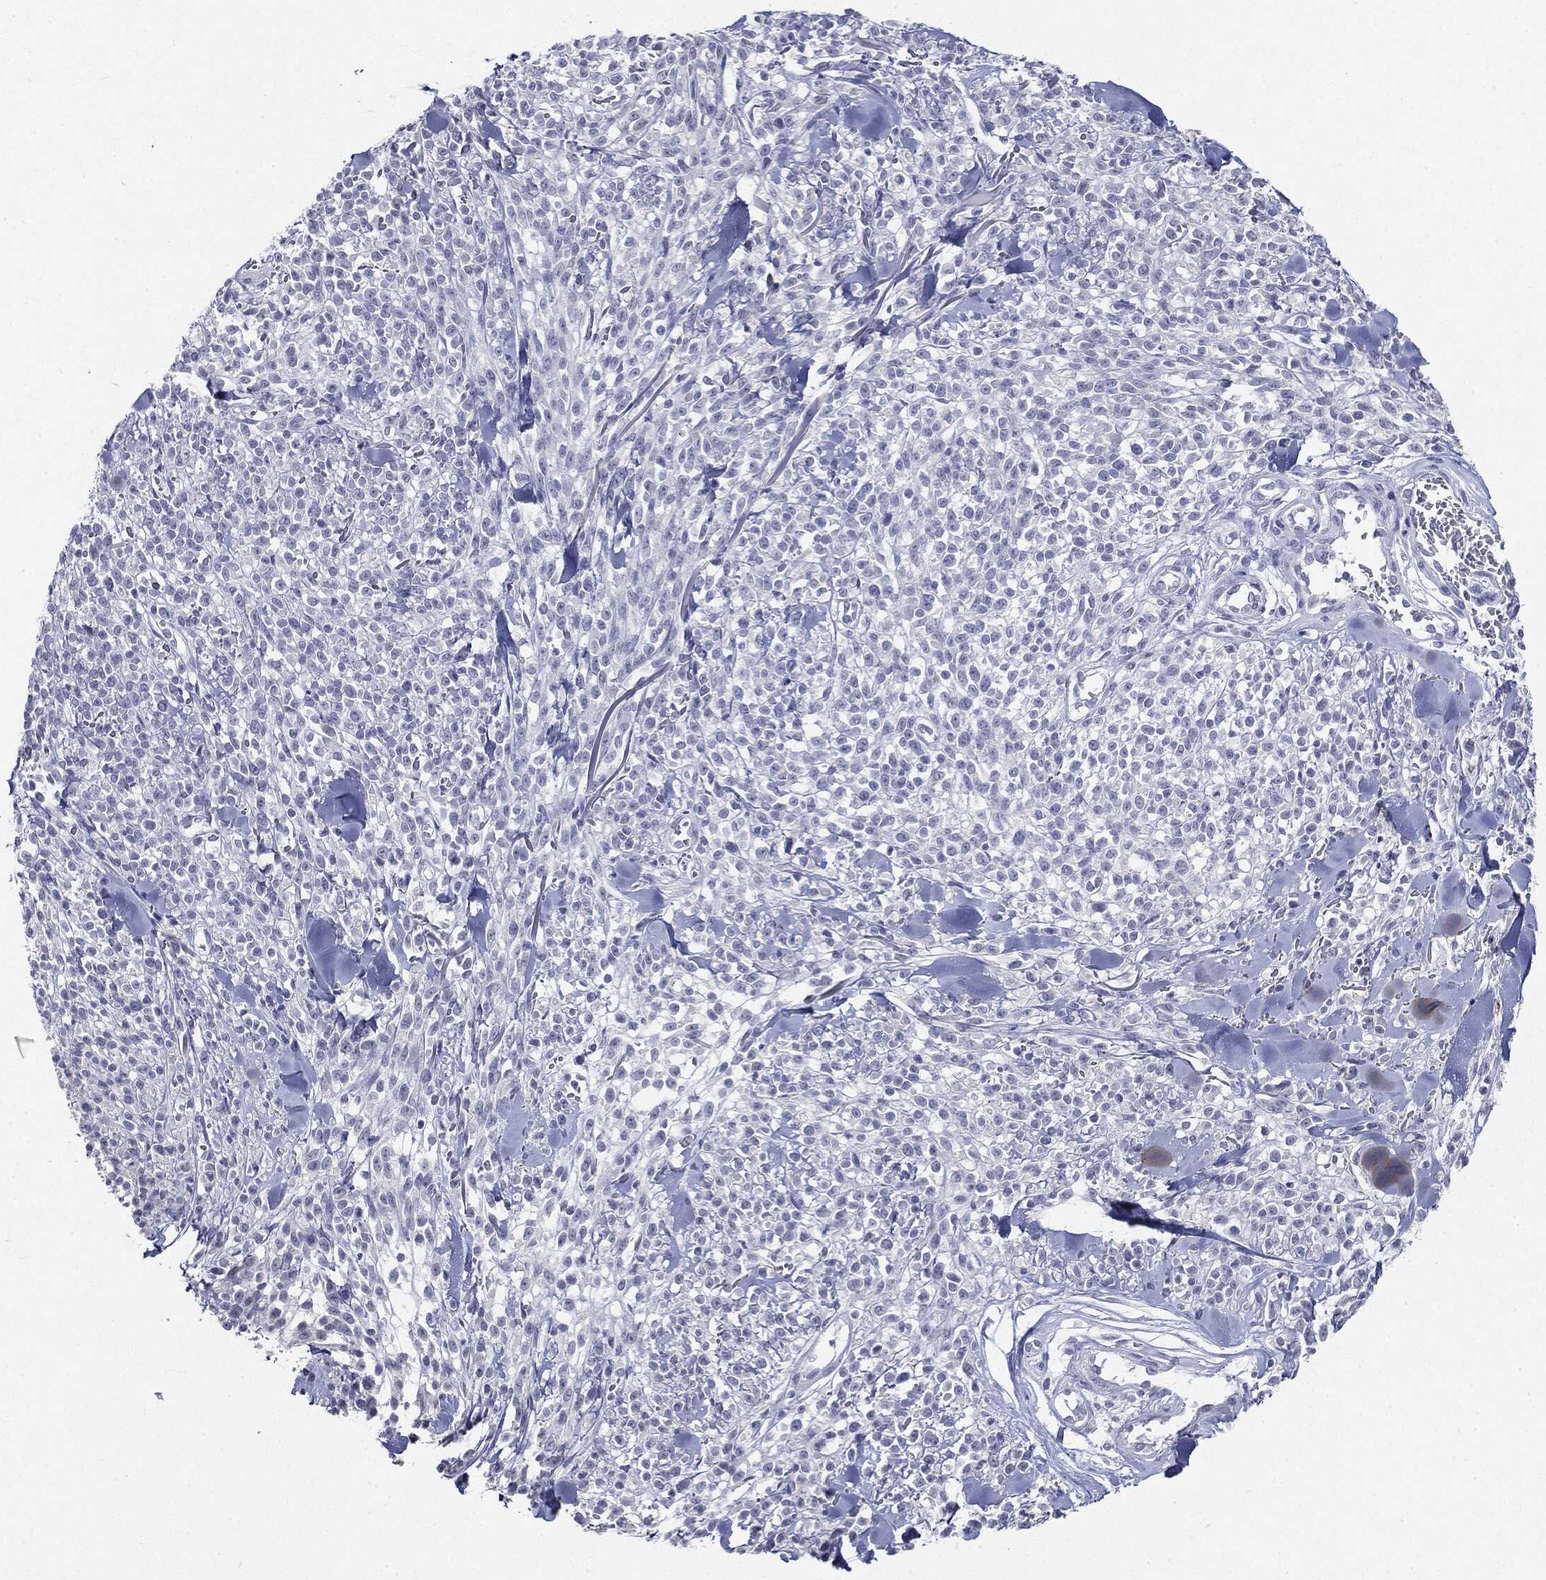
{"staining": {"intensity": "negative", "quantity": "none", "location": "none"}, "tissue": "melanoma", "cell_type": "Tumor cells", "image_type": "cancer", "snomed": [{"axis": "morphology", "description": "Malignant melanoma, NOS"}, {"axis": "topography", "description": "Skin"}, {"axis": "topography", "description": "Skin of trunk"}], "caption": "DAB (3,3'-diaminobenzidine) immunohistochemical staining of human melanoma displays no significant expression in tumor cells. The staining was performed using DAB (3,3'-diaminobenzidine) to visualize the protein expression in brown, while the nuclei were stained in blue with hematoxylin (Magnification: 20x).", "gene": "CGB1", "patient": {"sex": "male", "age": 74}}